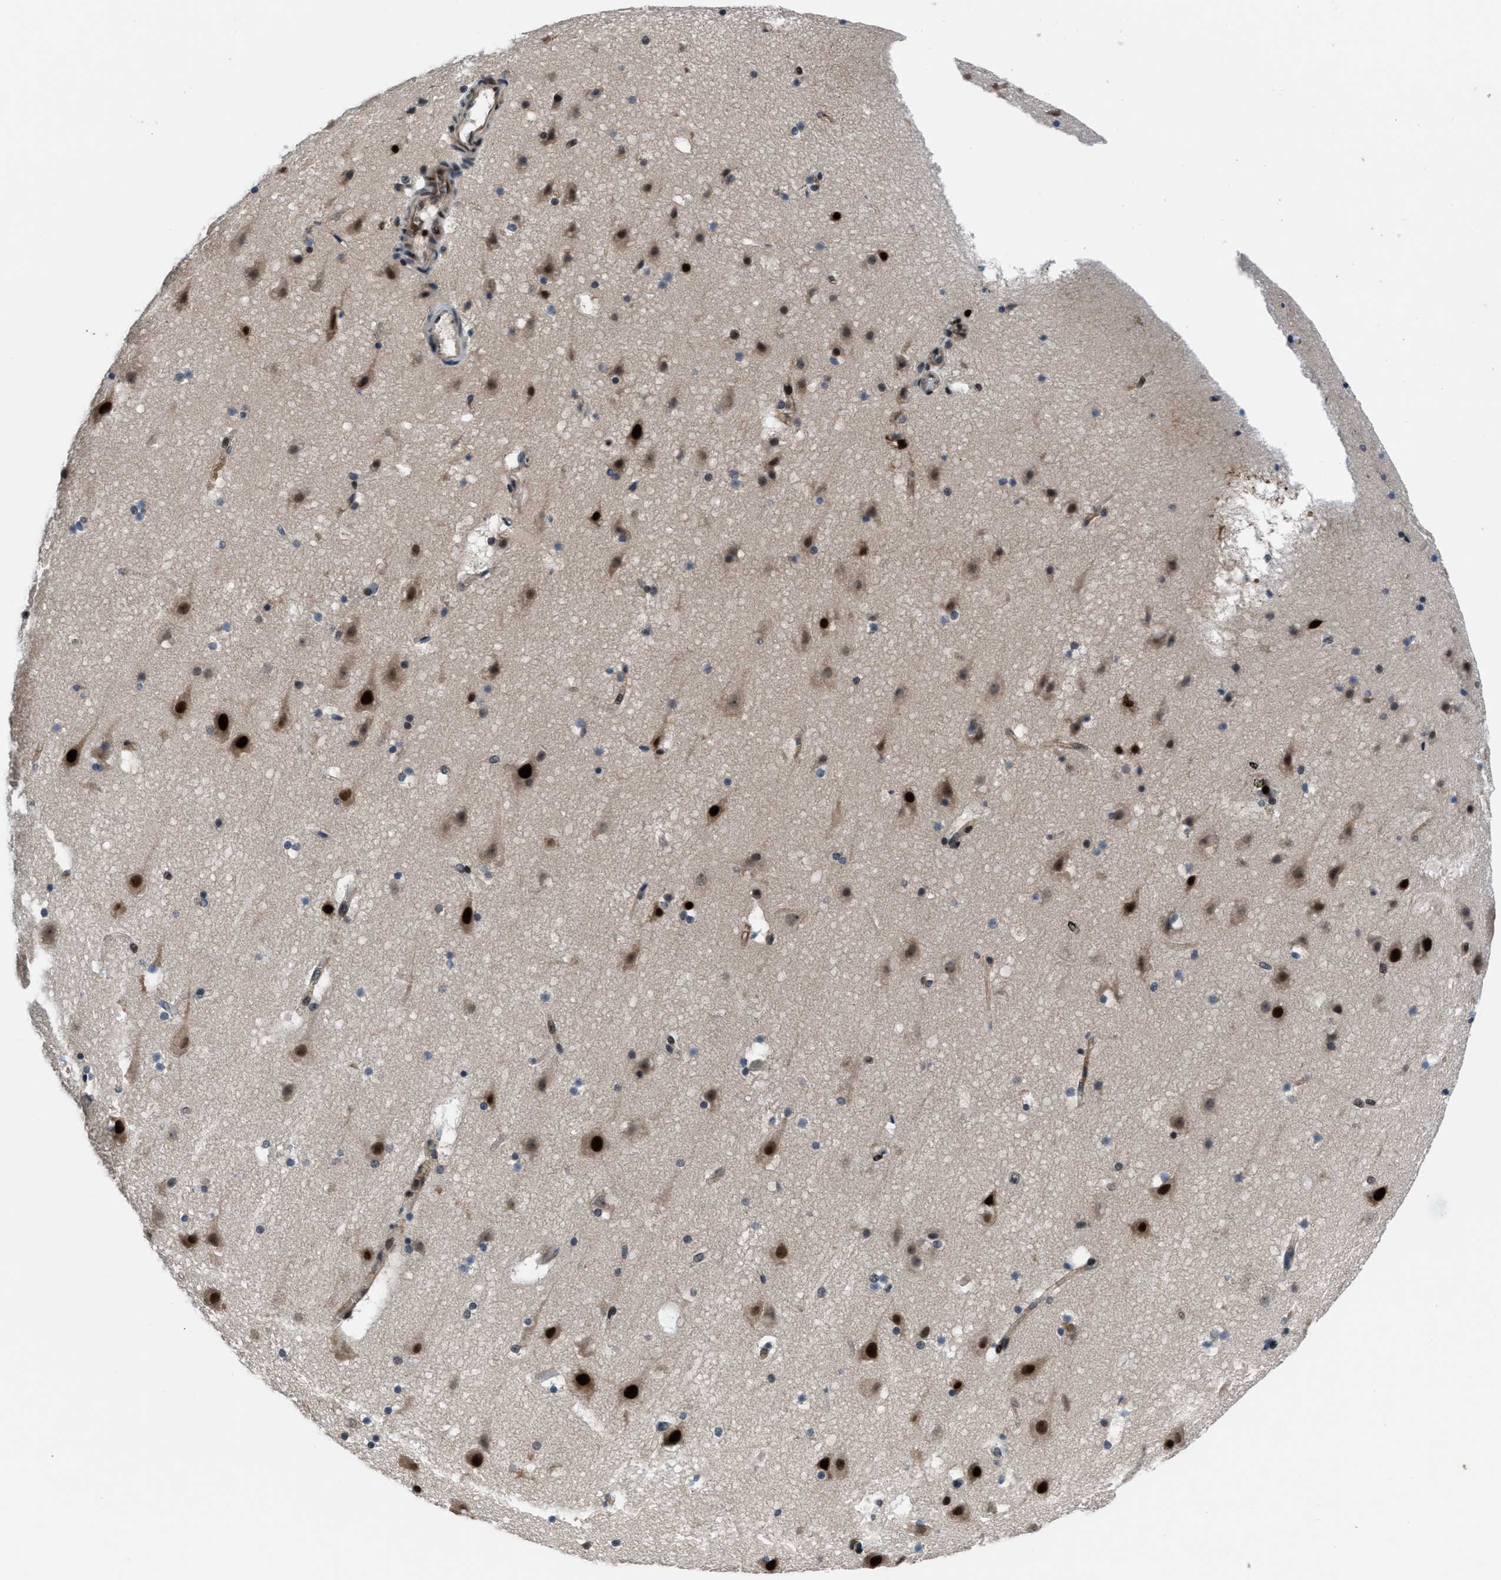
{"staining": {"intensity": "weak", "quantity": ">75%", "location": "cytoplasmic/membranous,nuclear"}, "tissue": "cerebral cortex", "cell_type": "Endothelial cells", "image_type": "normal", "snomed": [{"axis": "morphology", "description": "Normal tissue, NOS"}, {"axis": "topography", "description": "Cerebral cortex"}], "caption": "Approximately >75% of endothelial cells in benign human cerebral cortex exhibit weak cytoplasmic/membranous,nuclear protein positivity as visualized by brown immunohistochemical staining.", "gene": "SETD5", "patient": {"sex": "male", "age": 45}}